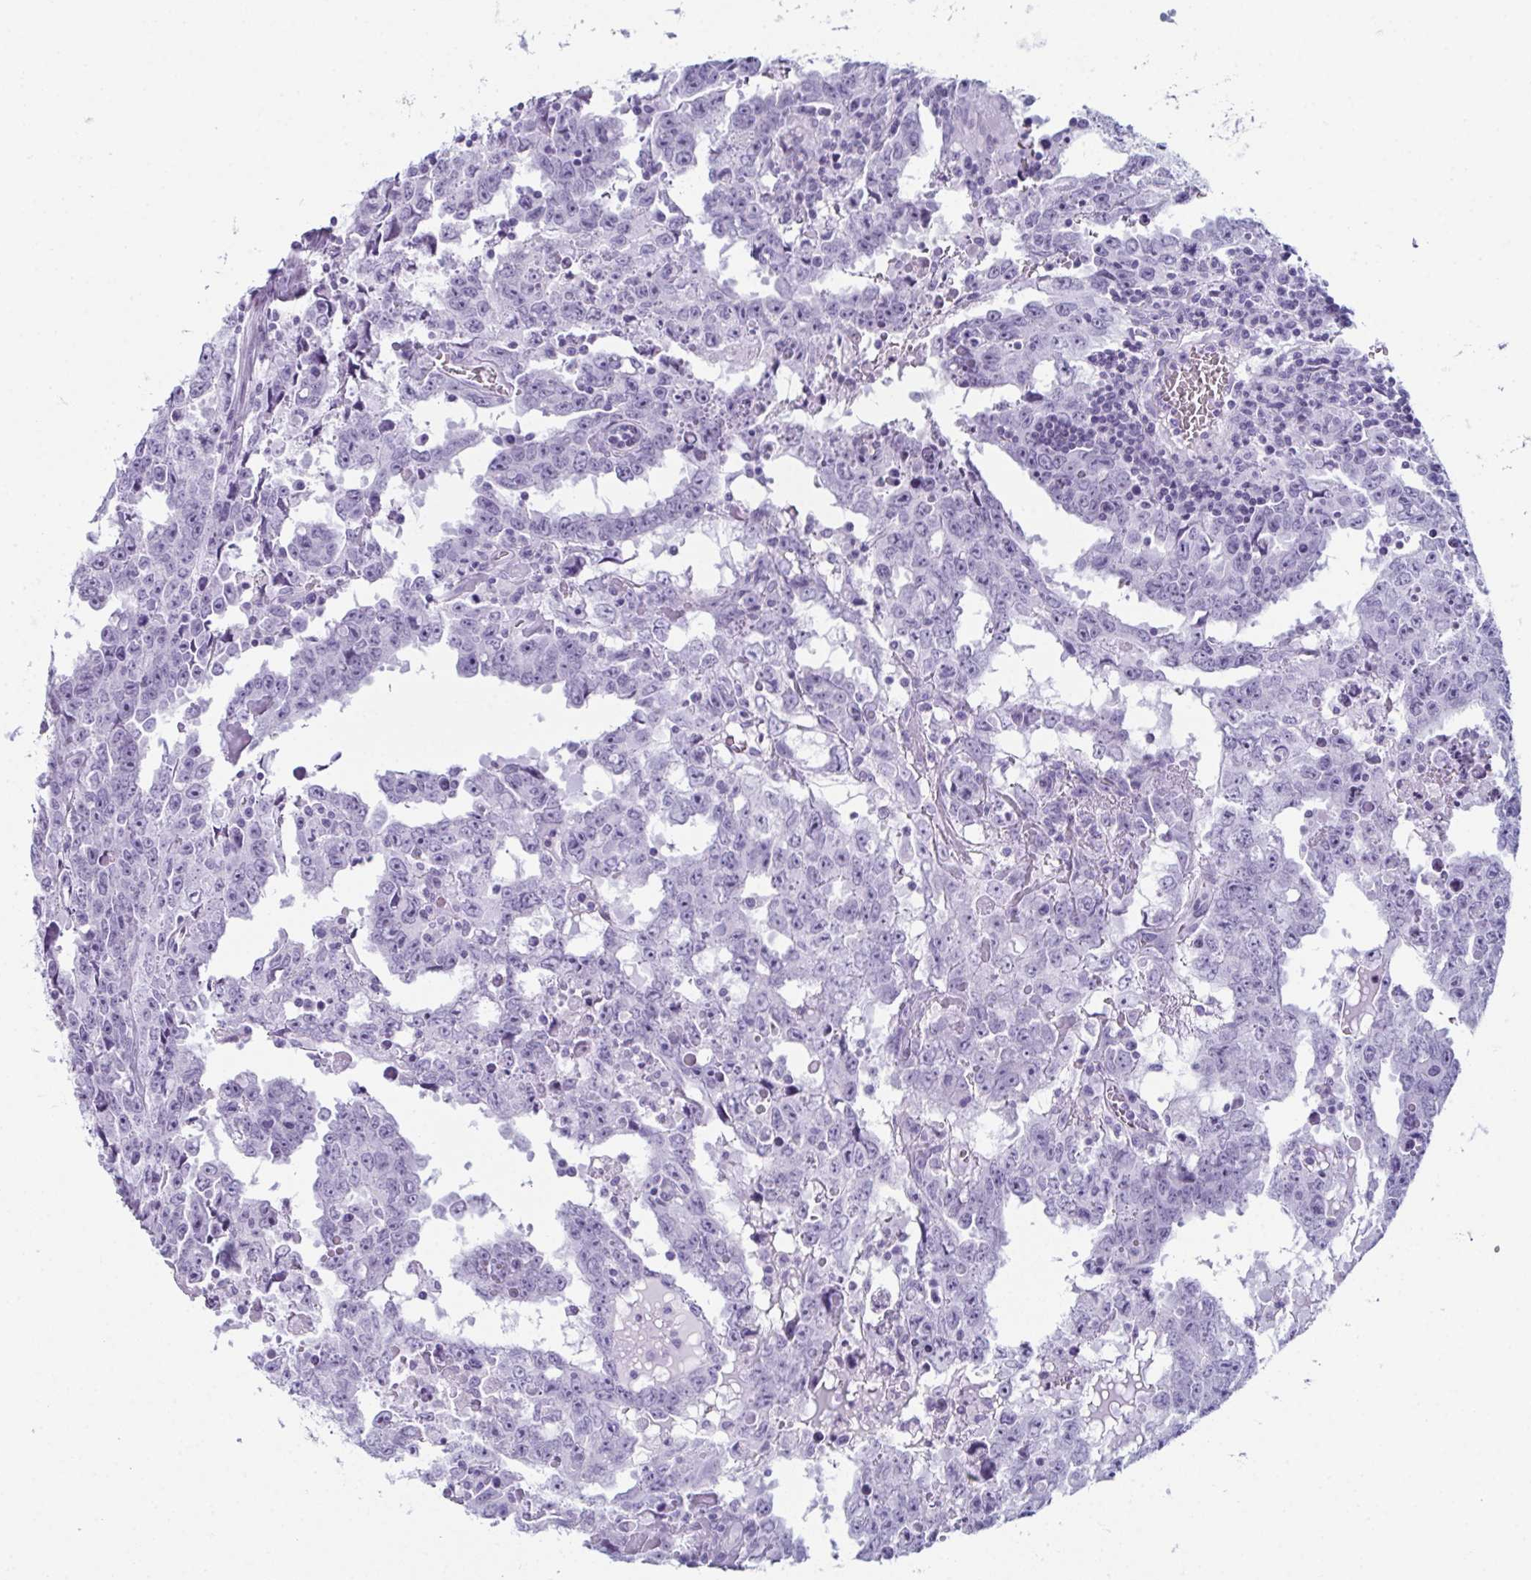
{"staining": {"intensity": "negative", "quantity": "none", "location": "none"}, "tissue": "testis cancer", "cell_type": "Tumor cells", "image_type": "cancer", "snomed": [{"axis": "morphology", "description": "Carcinoma, Embryonal, NOS"}, {"axis": "topography", "description": "Testis"}], "caption": "DAB (3,3'-diaminobenzidine) immunohistochemical staining of human testis embryonal carcinoma shows no significant staining in tumor cells.", "gene": "ENKUR", "patient": {"sex": "male", "age": 22}}